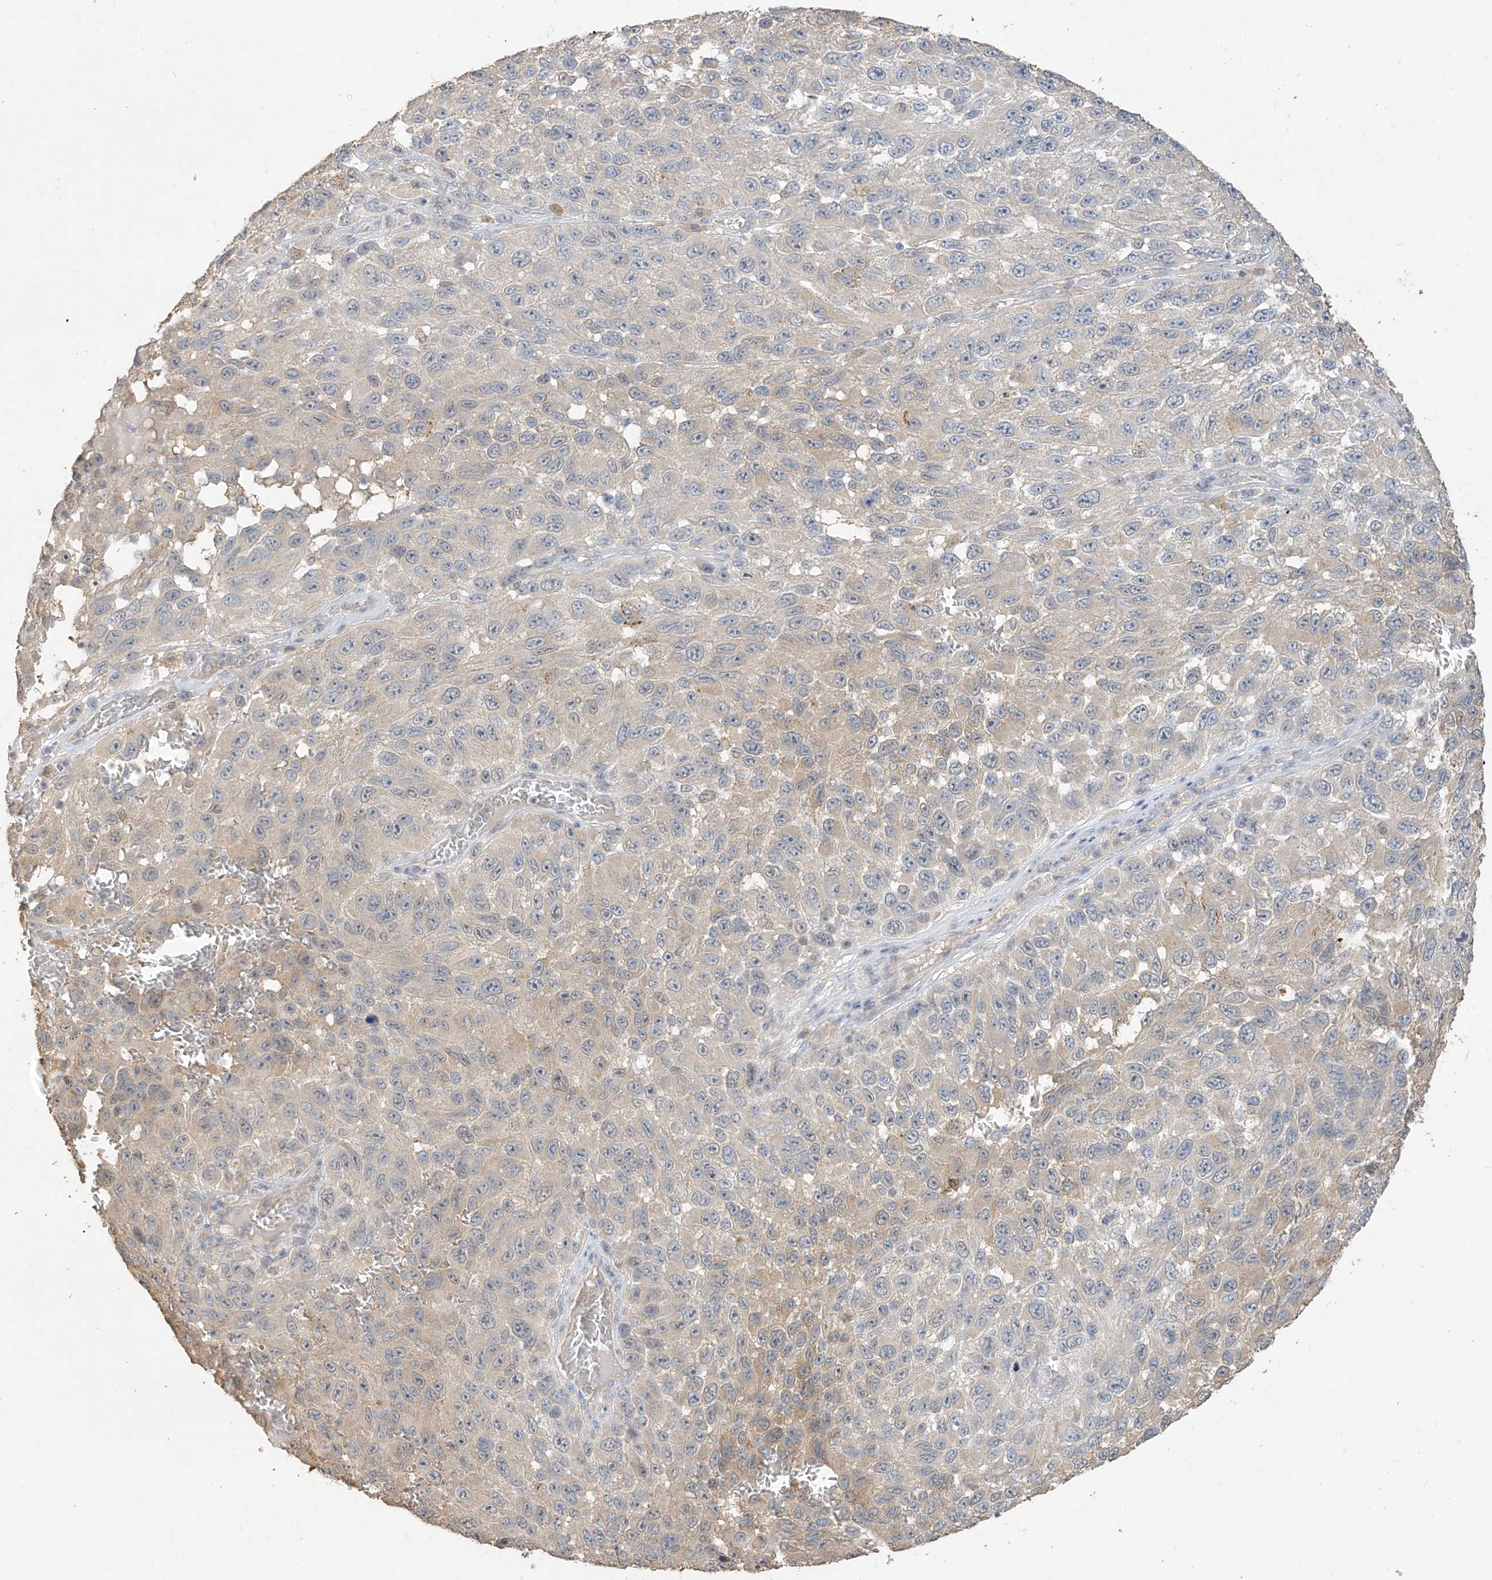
{"staining": {"intensity": "negative", "quantity": "none", "location": "none"}, "tissue": "melanoma", "cell_type": "Tumor cells", "image_type": "cancer", "snomed": [{"axis": "morphology", "description": "Malignant melanoma, NOS"}, {"axis": "topography", "description": "Skin"}], "caption": "DAB (3,3'-diaminobenzidine) immunohistochemical staining of human melanoma exhibits no significant positivity in tumor cells.", "gene": "SLFN14", "patient": {"sex": "female", "age": 96}}